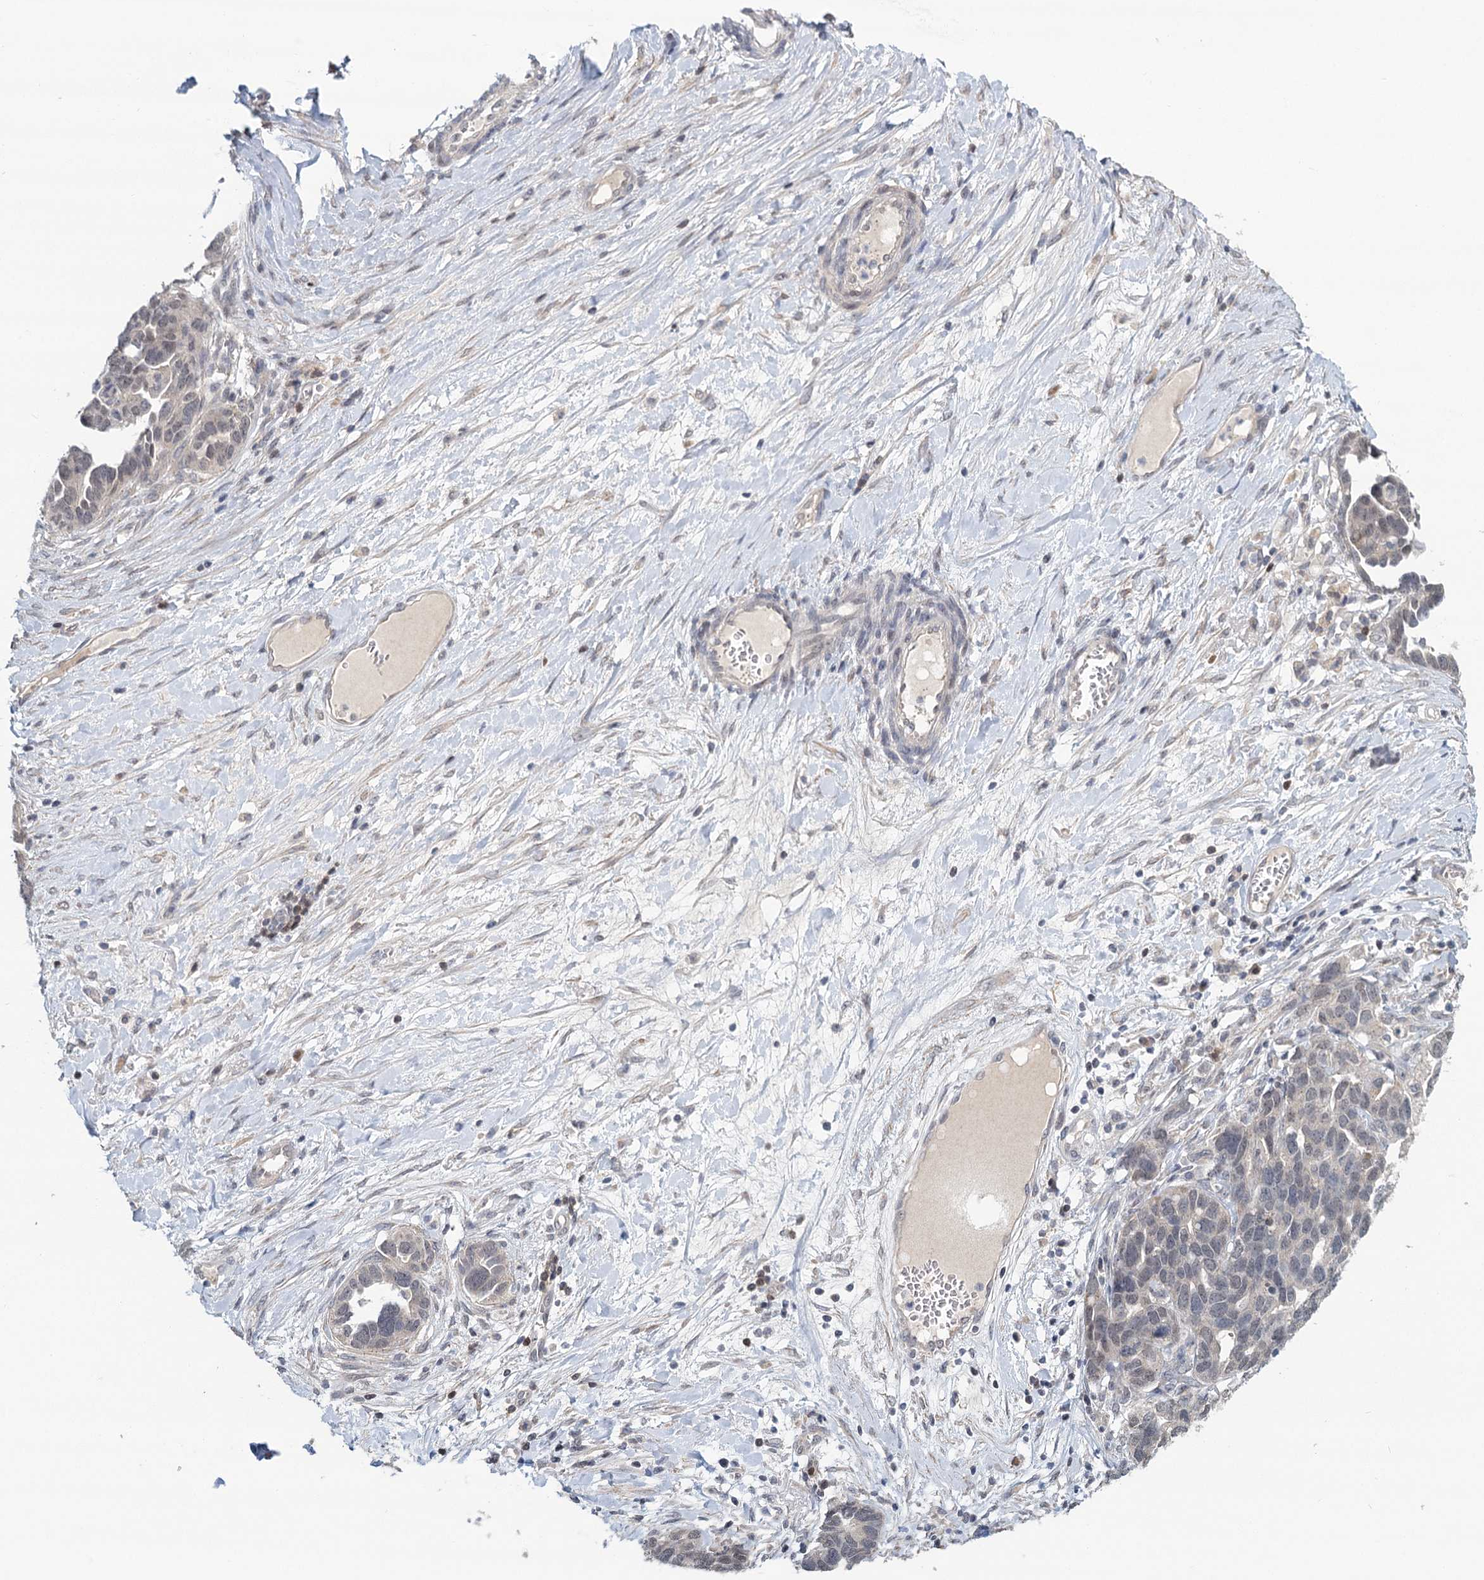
{"staining": {"intensity": "negative", "quantity": "none", "location": "none"}, "tissue": "ovarian cancer", "cell_type": "Tumor cells", "image_type": "cancer", "snomed": [{"axis": "morphology", "description": "Cystadenocarcinoma, serous, NOS"}, {"axis": "topography", "description": "Ovary"}], "caption": "DAB (3,3'-diaminobenzidine) immunohistochemical staining of serous cystadenocarcinoma (ovarian) reveals no significant expression in tumor cells. (DAB (3,3'-diaminobenzidine) immunohistochemistry with hematoxylin counter stain).", "gene": "STAP1", "patient": {"sex": "female", "age": 54}}